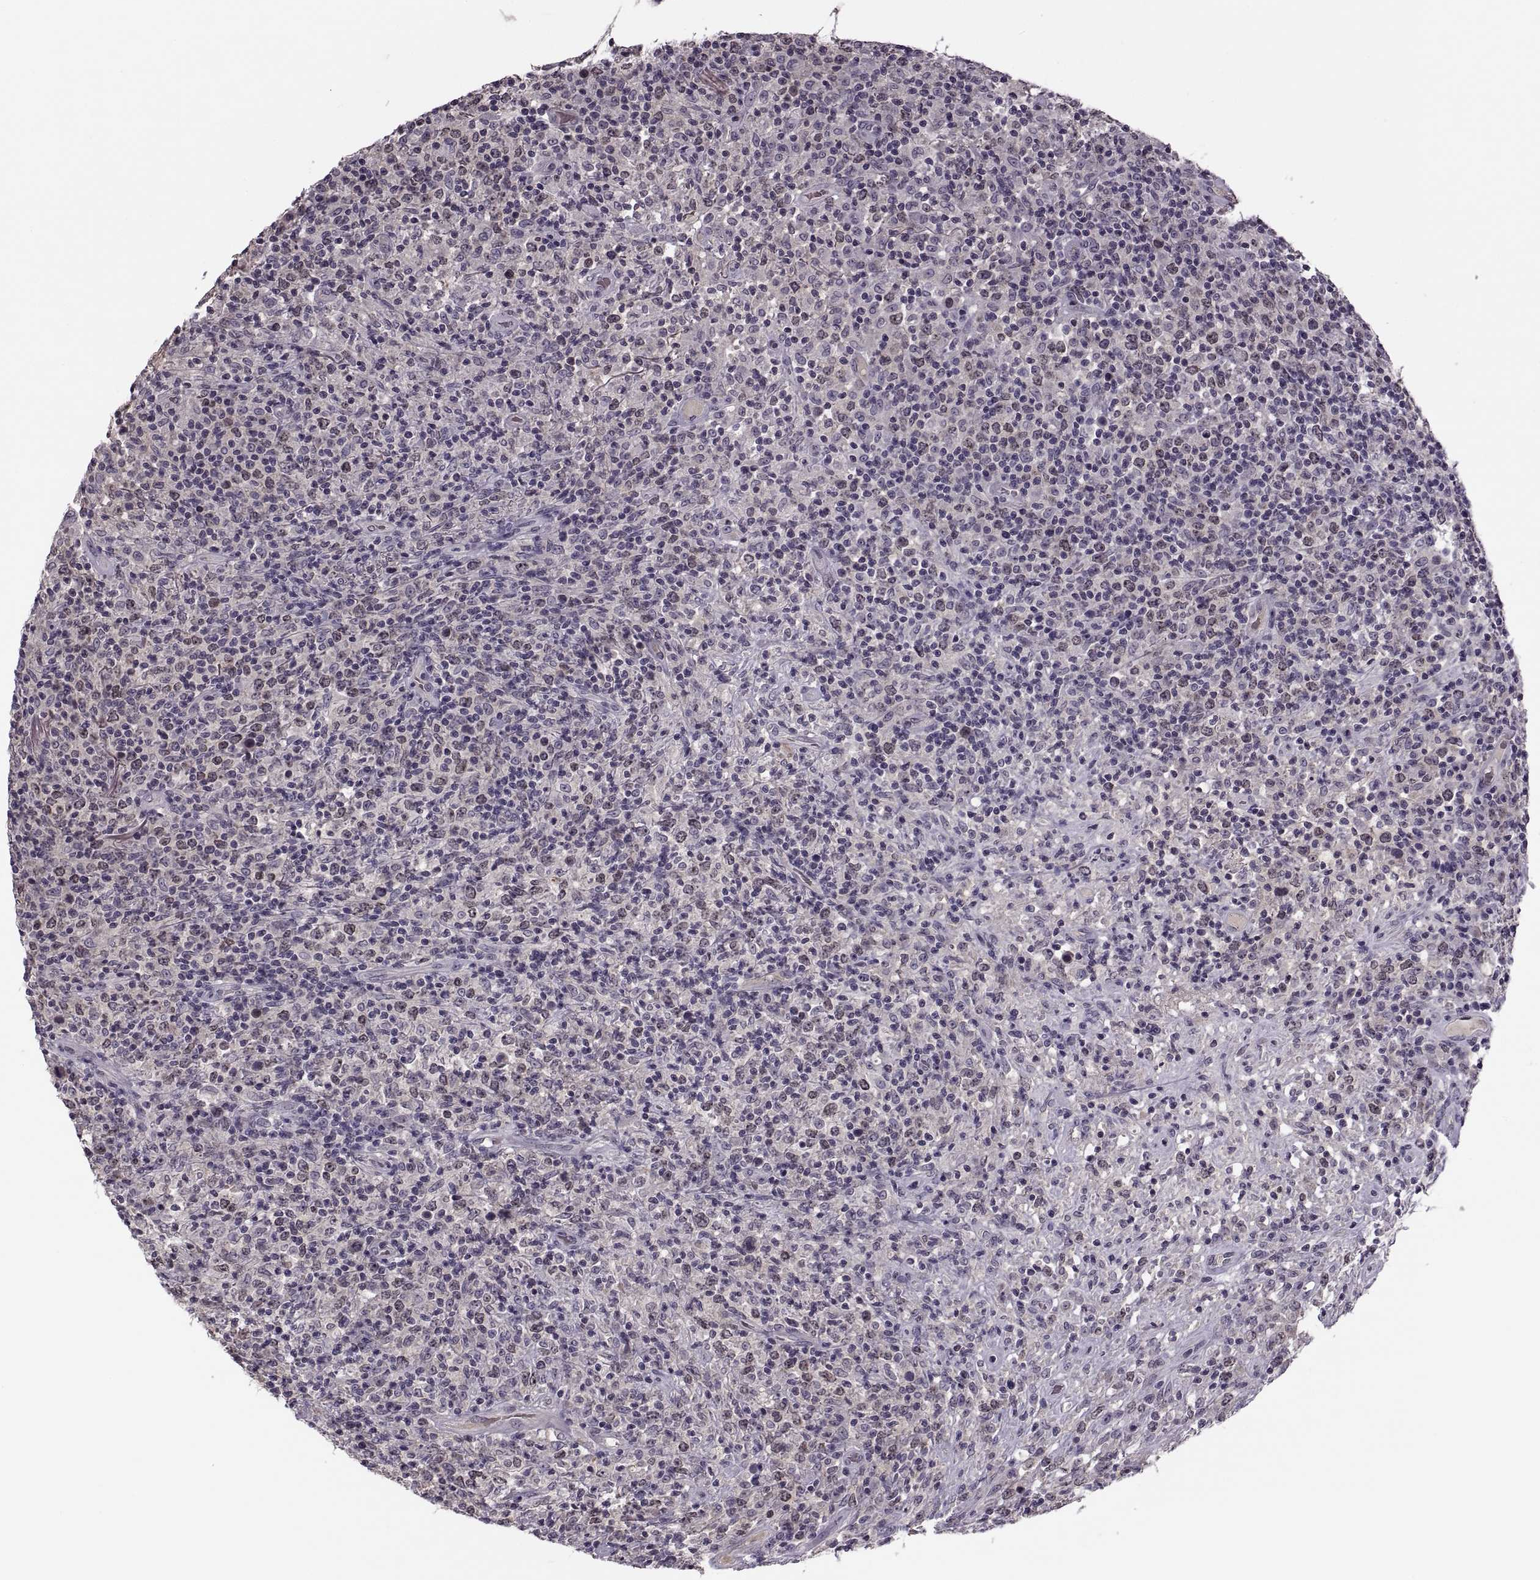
{"staining": {"intensity": "negative", "quantity": "none", "location": "none"}, "tissue": "lymphoma", "cell_type": "Tumor cells", "image_type": "cancer", "snomed": [{"axis": "morphology", "description": "Malignant lymphoma, non-Hodgkin's type, High grade"}, {"axis": "topography", "description": "Lung"}], "caption": "This is an immunohistochemistry (IHC) photomicrograph of human malignant lymphoma, non-Hodgkin's type (high-grade). There is no expression in tumor cells.", "gene": "CACNA1F", "patient": {"sex": "male", "age": 79}}